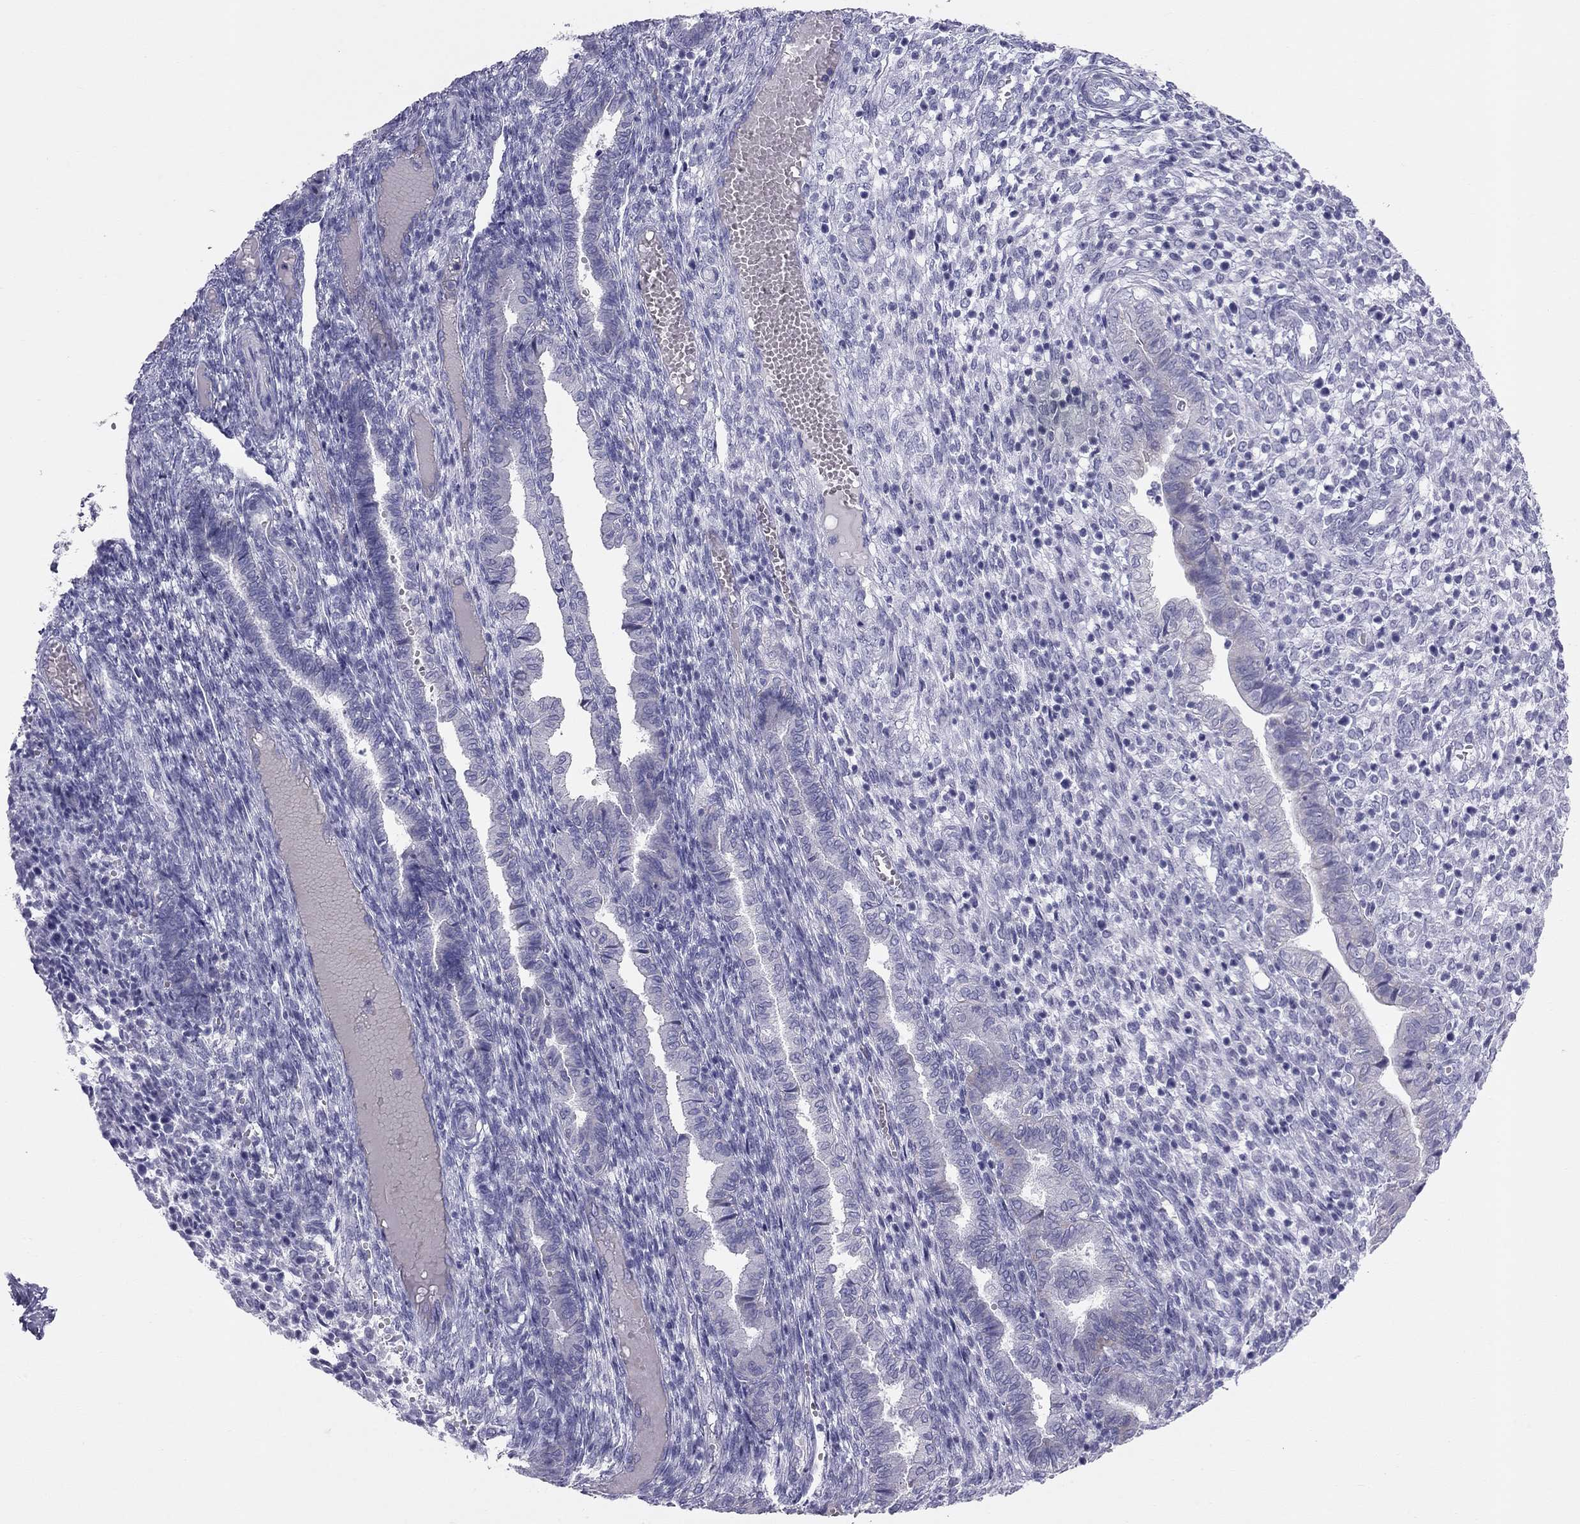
{"staining": {"intensity": "negative", "quantity": "none", "location": "none"}, "tissue": "endometrium", "cell_type": "Cells in endometrial stroma", "image_type": "normal", "snomed": [{"axis": "morphology", "description": "Normal tissue, NOS"}, {"axis": "topography", "description": "Endometrium"}], "caption": "Immunohistochemistry photomicrograph of normal human endometrium stained for a protein (brown), which demonstrates no staining in cells in endometrial stroma.", "gene": "TRPM3", "patient": {"sex": "female", "age": 43}}